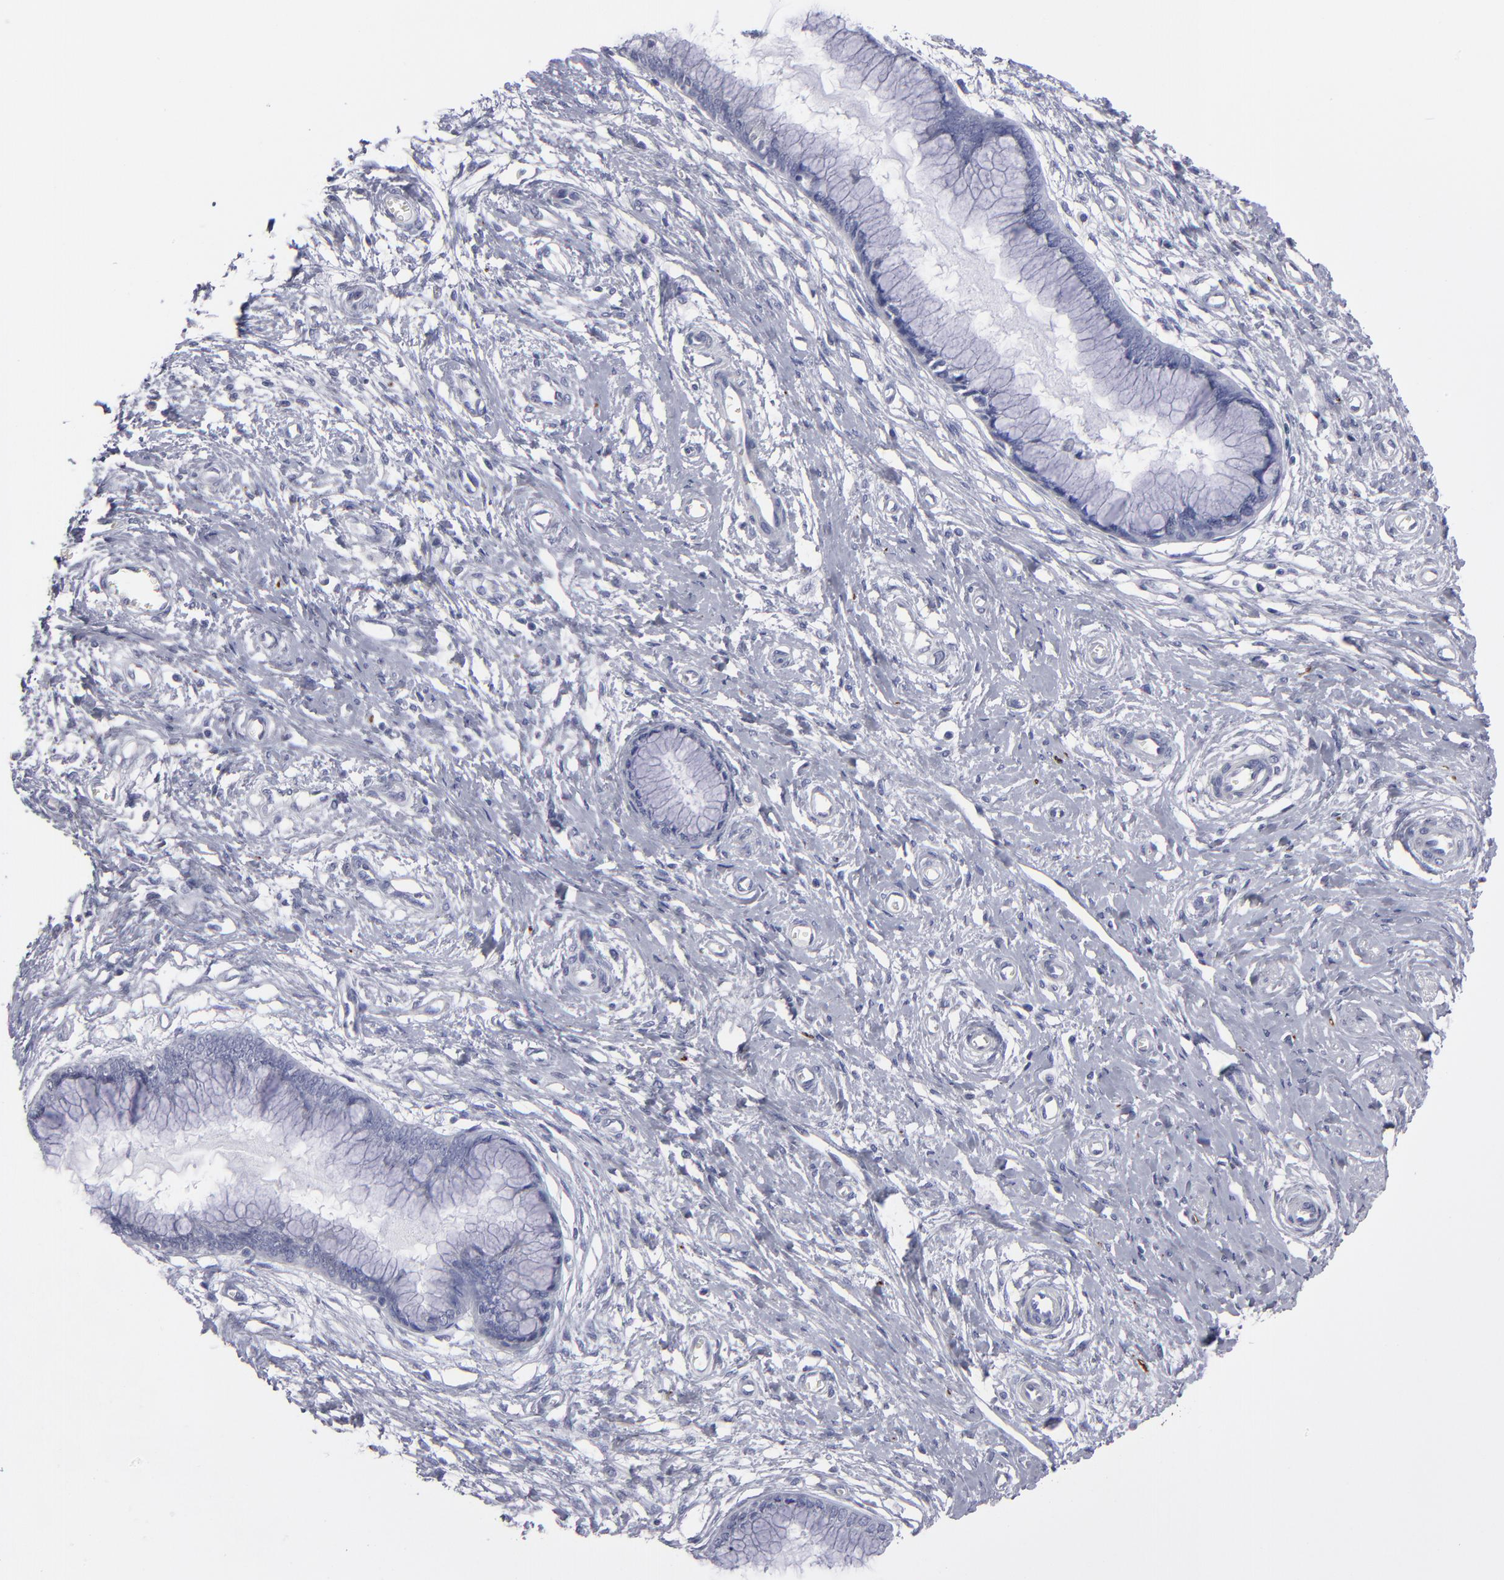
{"staining": {"intensity": "negative", "quantity": "none", "location": "none"}, "tissue": "cervix", "cell_type": "Glandular cells", "image_type": "normal", "snomed": [{"axis": "morphology", "description": "Normal tissue, NOS"}, {"axis": "topography", "description": "Cervix"}], "caption": "A high-resolution histopathology image shows immunohistochemistry staining of unremarkable cervix, which displays no significant expression in glandular cells. (Stains: DAB (3,3'-diaminobenzidine) IHC with hematoxylin counter stain, Microscopy: brightfield microscopy at high magnification).", "gene": "CADM3", "patient": {"sex": "female", "age": 55}}